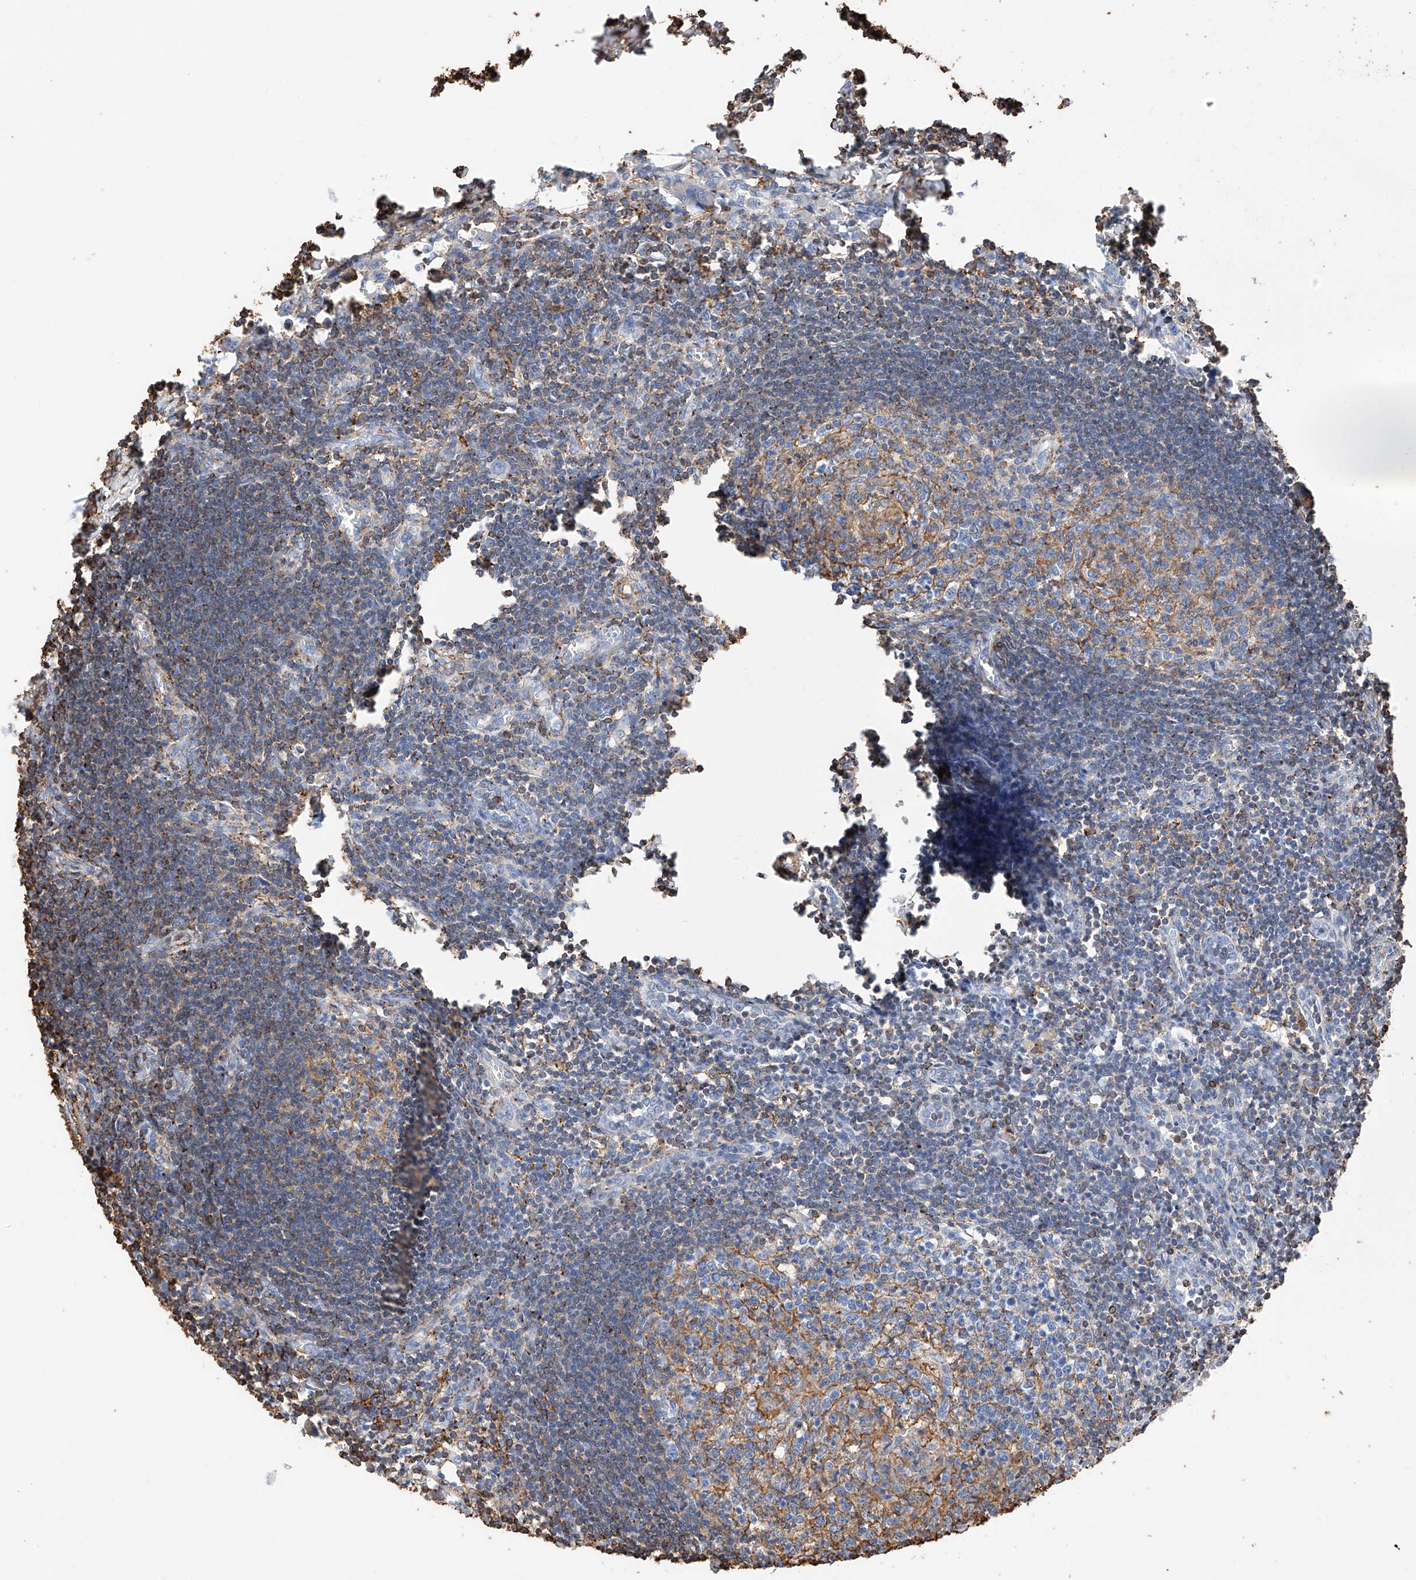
{"staining": {"intensity": "negative", "quantity": "none", "location": "none"}, "tissue": "lymph node", "cell_type": "Germinal center cells", "image_type": "normal", "snomed": [{"axis": "morphology", "description": "Normal tissue, NOS"}, {"axis": "morphology", "description": "Malignant melanoma, Metastatic site"}, {"axis": "topography", "description": "Lymph node"}], "caption": "A histopathology image of lymph node stained for a protein exhibits no brown staining in germinal center cells. The staining is performed using DAB (3,3'-diaminobenzidine) brown chromogen with nuclei counter-stained in using hematoxylin.", "gene": "WFS1", "patient": {"sex": "male", "age": 41}}